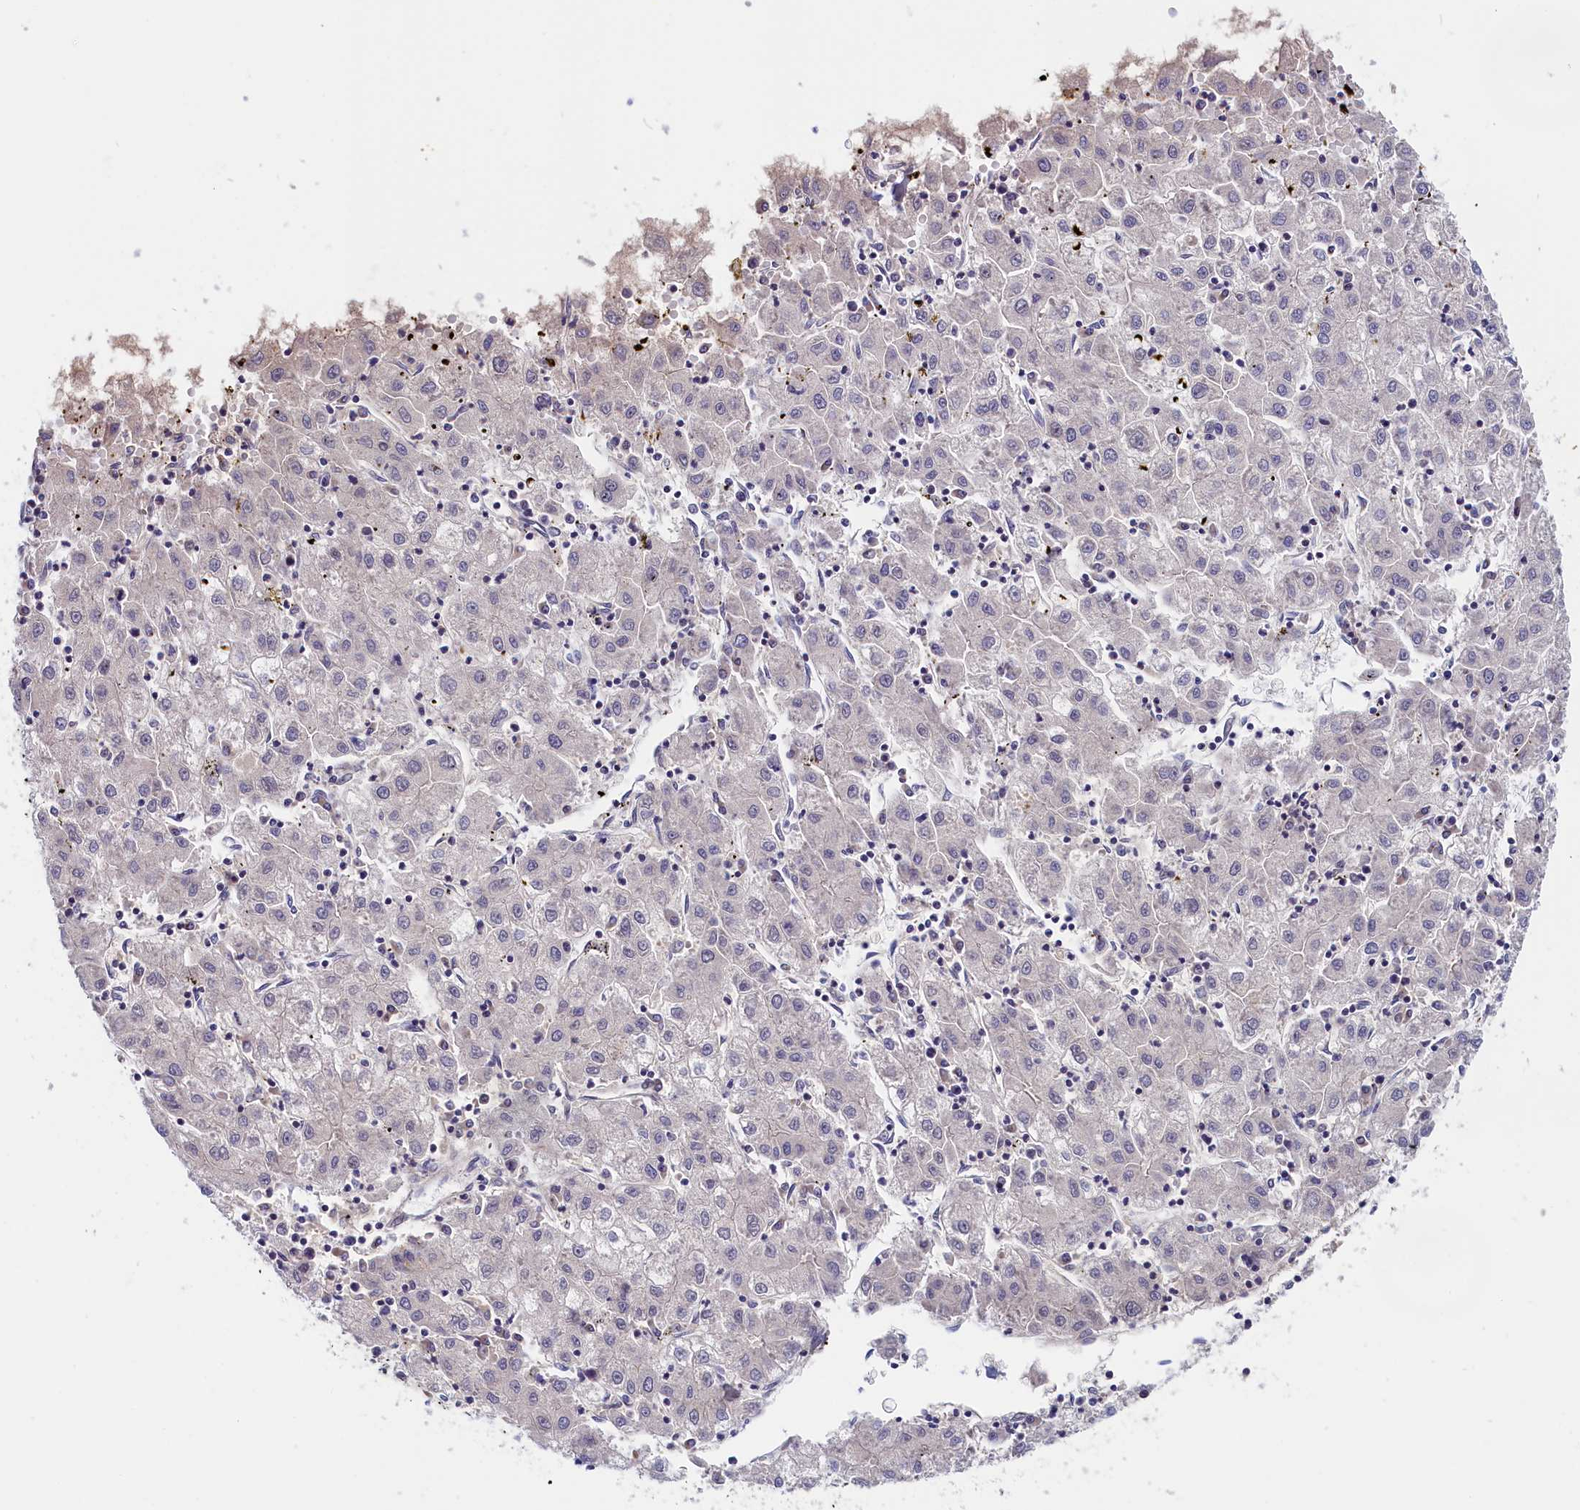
{"staining": {"intensity": "negative", "quantity": "none", "location": "none"}, "tissue": "liver cancer", "cell_type": "Tumor cells", "image_type": "cancer", "snomed": [{"axis": "morphology", "description": "Carcinoma, Hepatocellular, NOS"}, {"axis": "topography", "description": "Liver"}], "caption": "There is no significant expression in tumor cells of liver cancer (hepatocellular carcinoma).", "gene": "CHST12", "patient": {"sex": "male", "age": 72}}